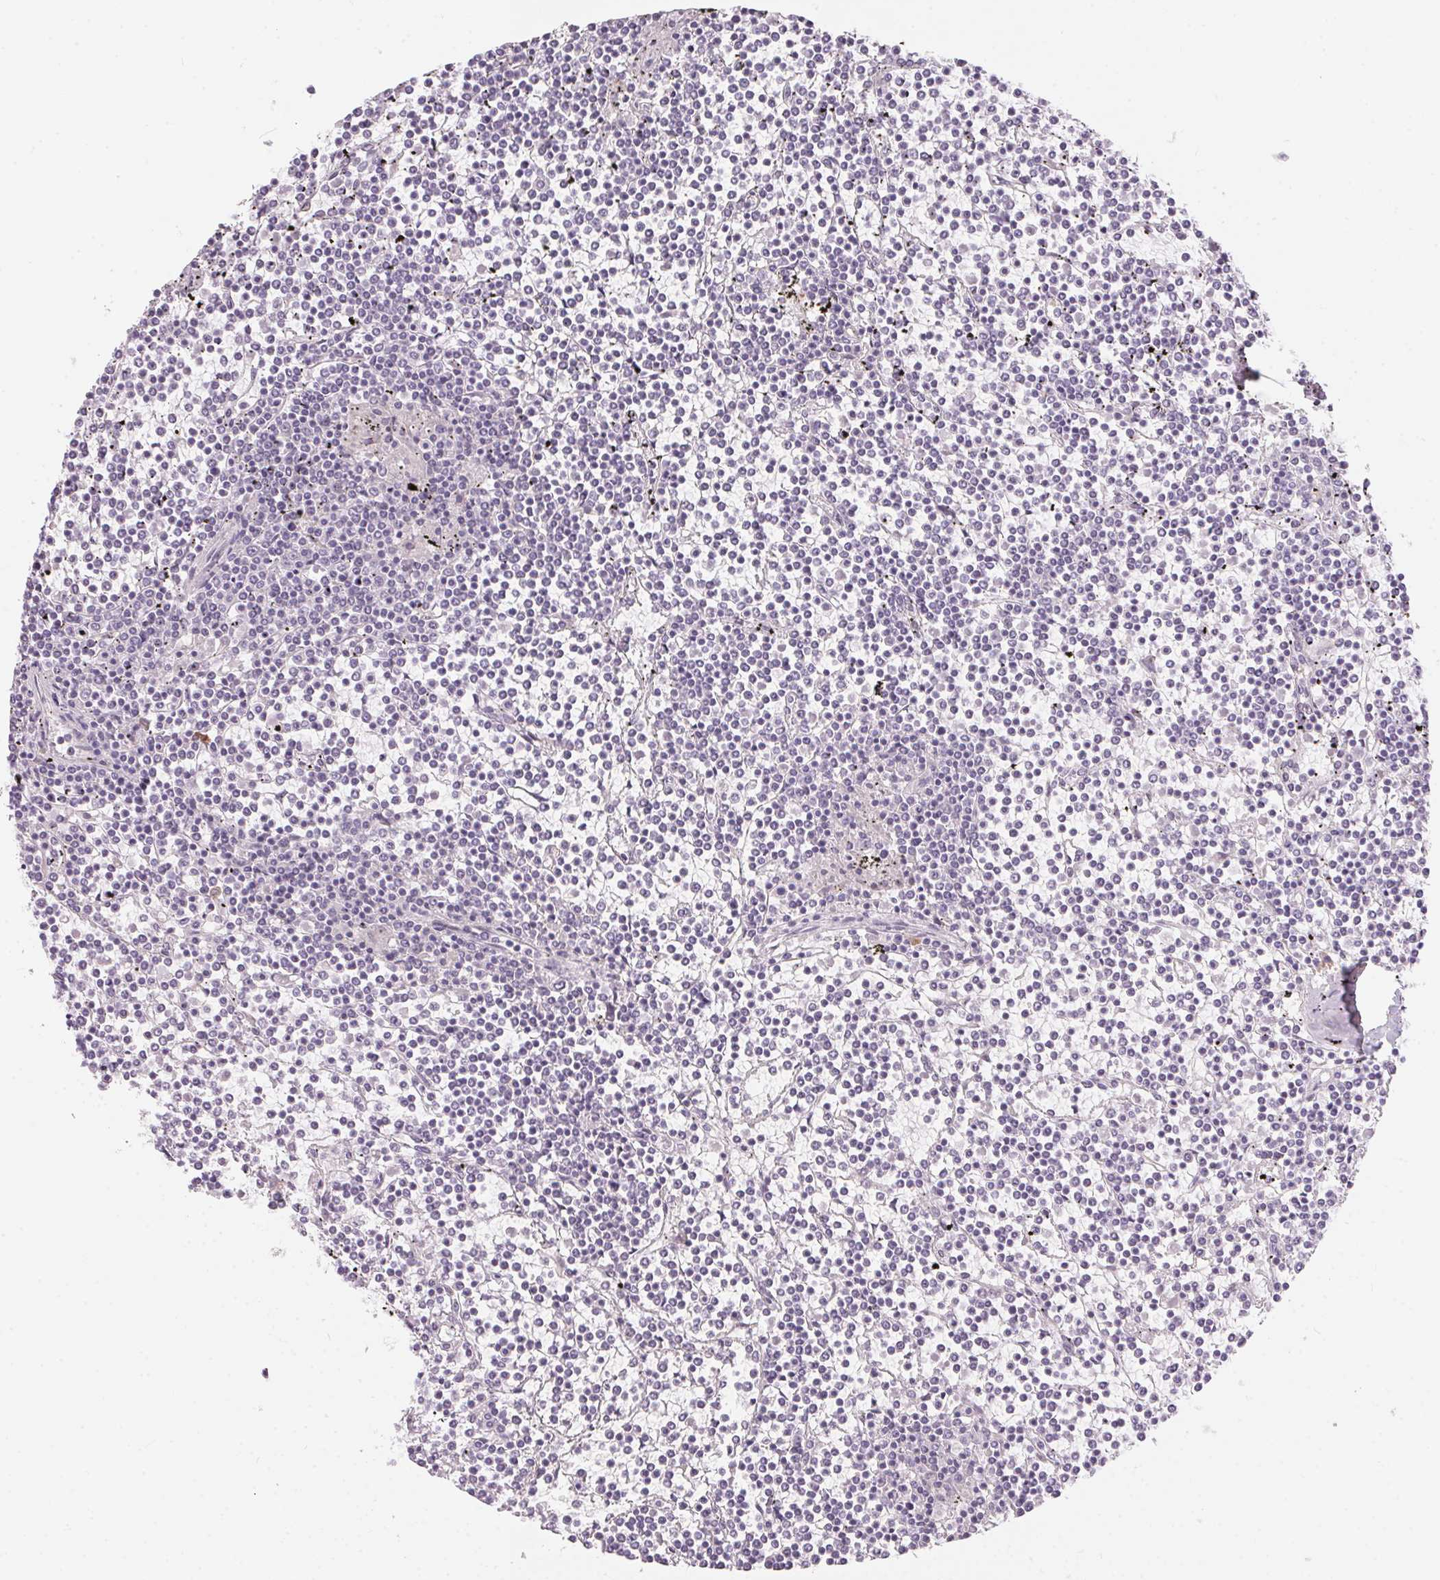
{"staining": {"intensity": "negative", "quantity": "none", "location": "none"}, "tissue": "lymphoma", "cell_type": "Tumor cells", "image_type": "cancer", "snomed": [{"axis": "morphology", "description": "Malignant lymphoma, non-Hodgkin's type, Low grade"}, {"axis": "topography", "description": "Spleen"}], "caption": "Protein analysis of lymphoma reveals no significant positivity in tumor cells.", "gene": "CADPS", "patient": {"sex": "female", "age": 19}}